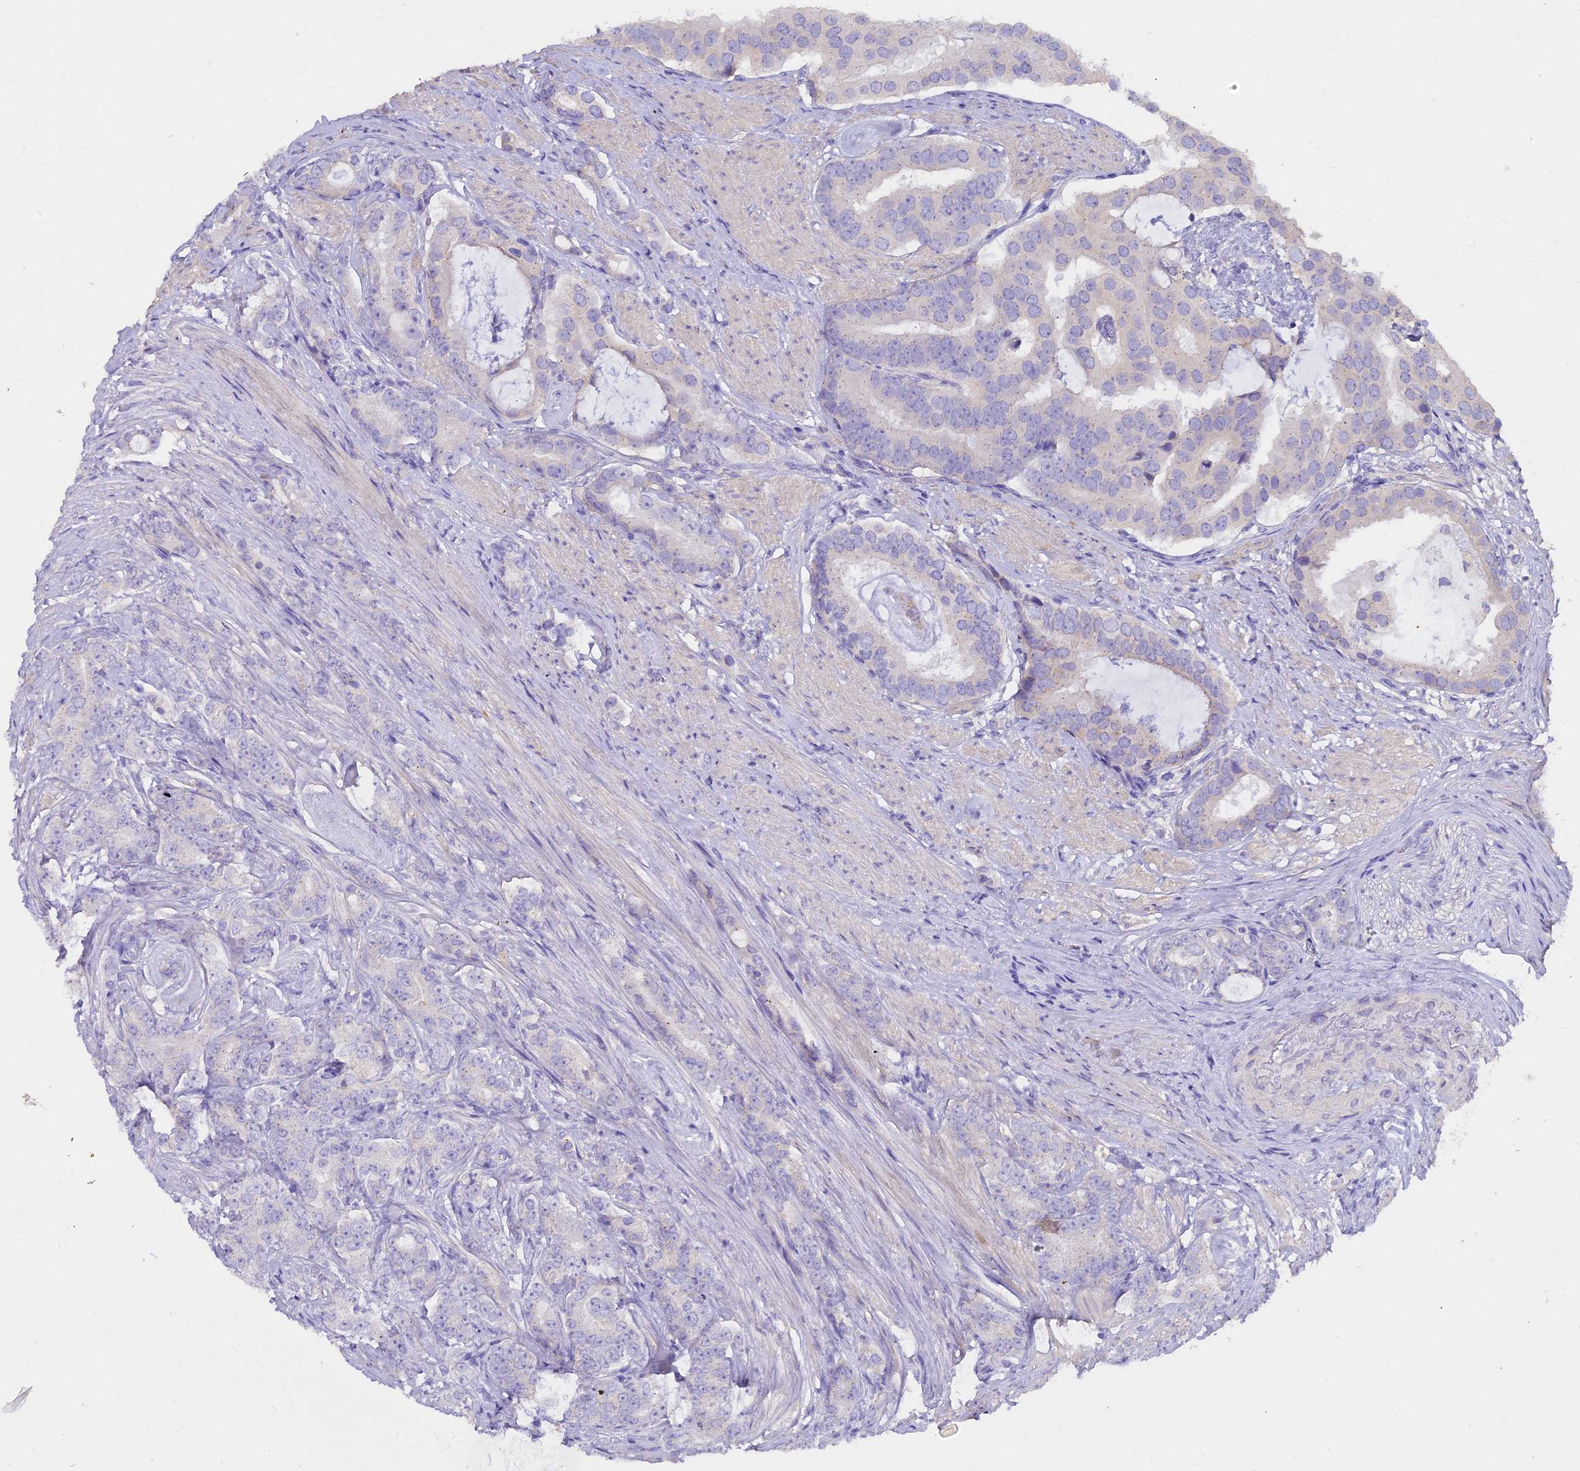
{"staining": {"intensity": "negative", "quantity": "none", "location": "none"}, "tissue": "prostate cancer", "cell_type": "Tumor cells", "image_type": "cancer", "snomed": [{"axis": "morphology", "description": "Adenocarcinoma, Low grade"}, {"axis": "topography", "description": "Prostate"}], "caption": "This is an IHC micrograph of prostate cancer. There is no positivity in tumor cells.", "gene": "GLYAT", "patient": {"sex": "male", "age": 71}}